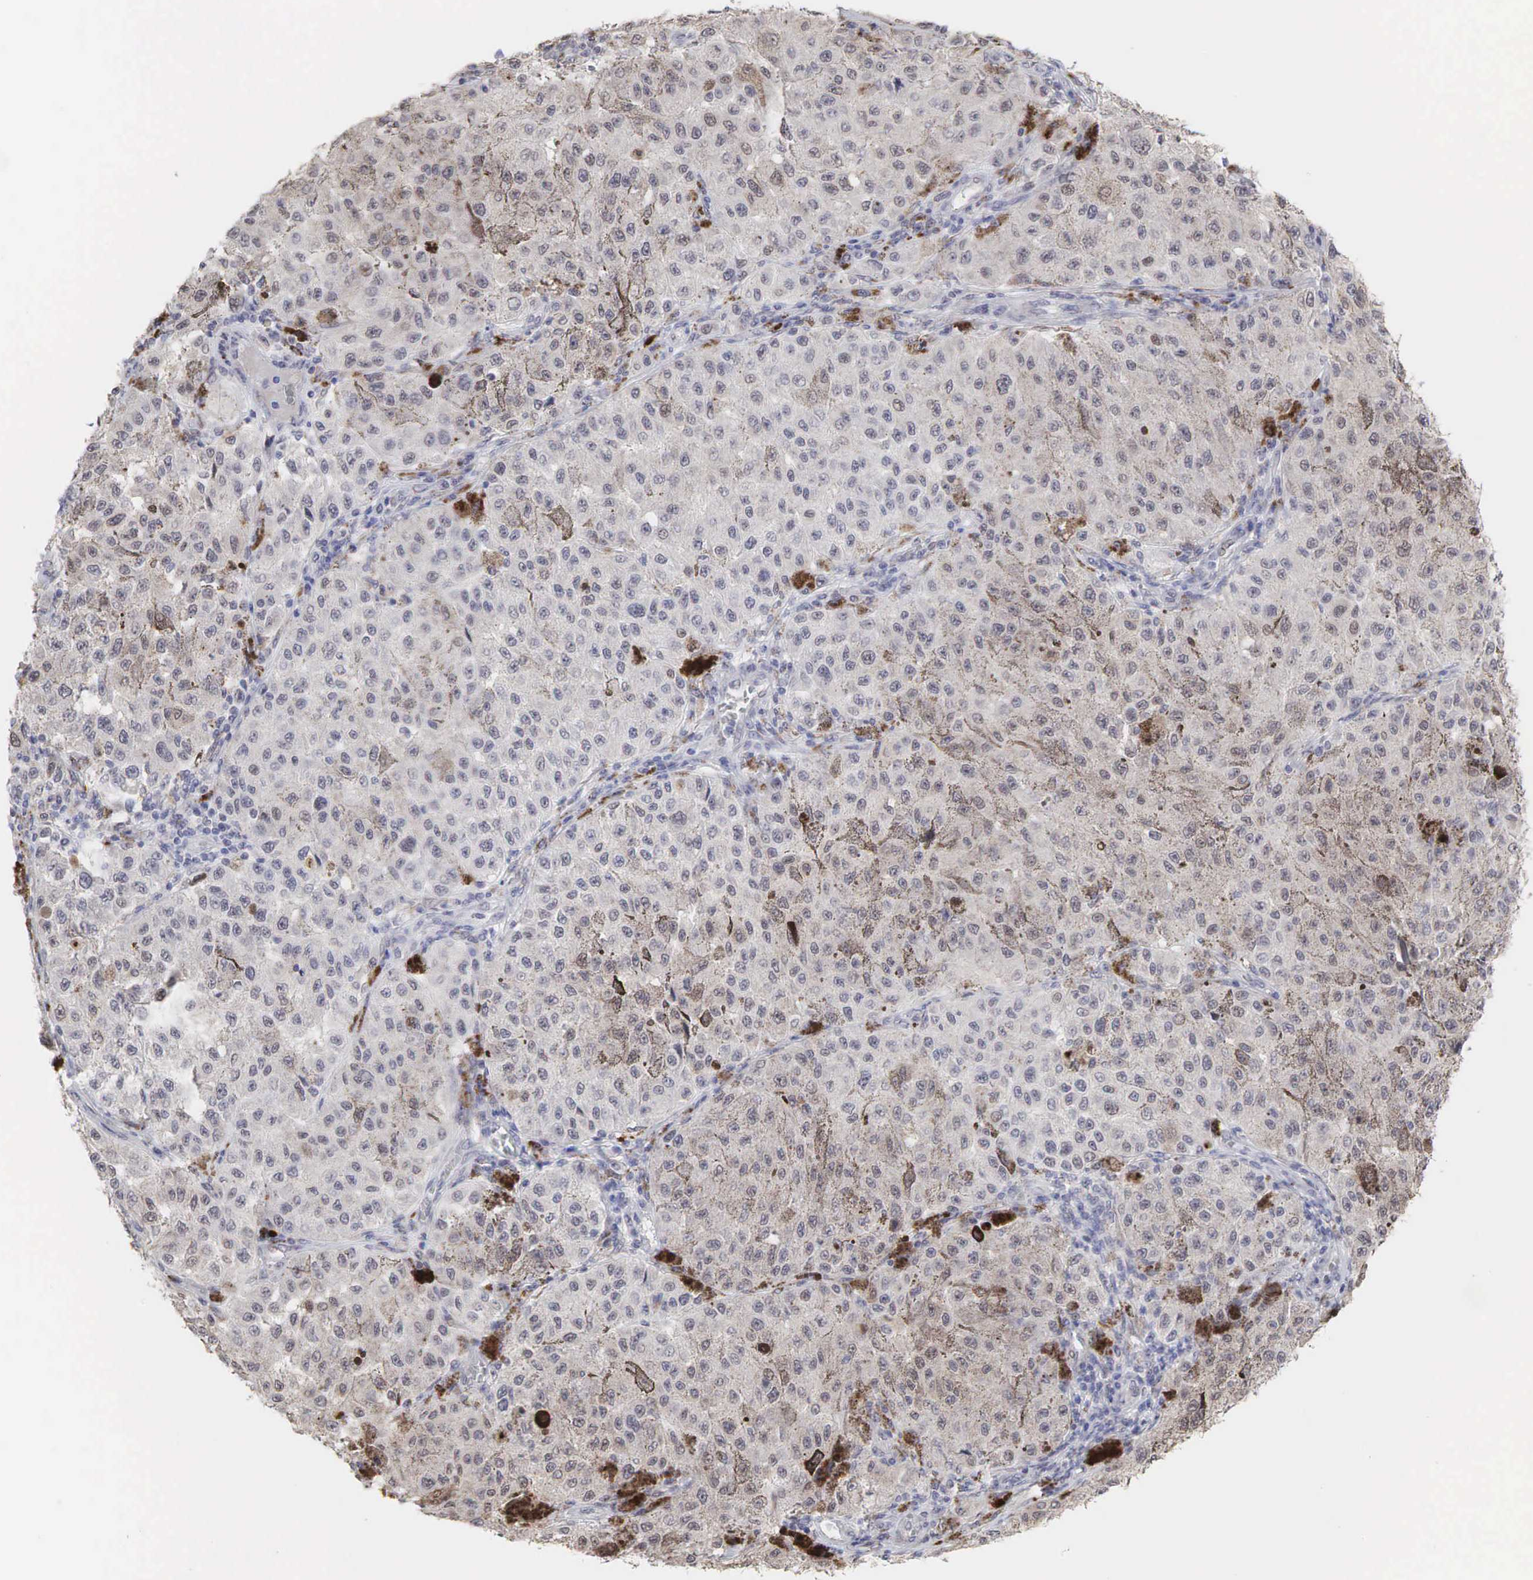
{"staining": {"intensity": "negative", "quantity": "none", "location": "none"}, "tissue": "melanoma", "cell_type": "Tumor cells", "image_type": "cancer", "snomed": [{"axis": "morphology", "description": "Malignant melanoma, NOS"}, {"axis": "topography", "description": "Skin"}], "caption": "High magnification brightfield microscopy of melanoma stained with DAB (3,3'-diaminobenzidine) (brown) and counterstained with hematoxylin (blue): tumor cells show no significant positivity.", "gene": "DKC1", "patient": {"sex": "female", "age": 64}}